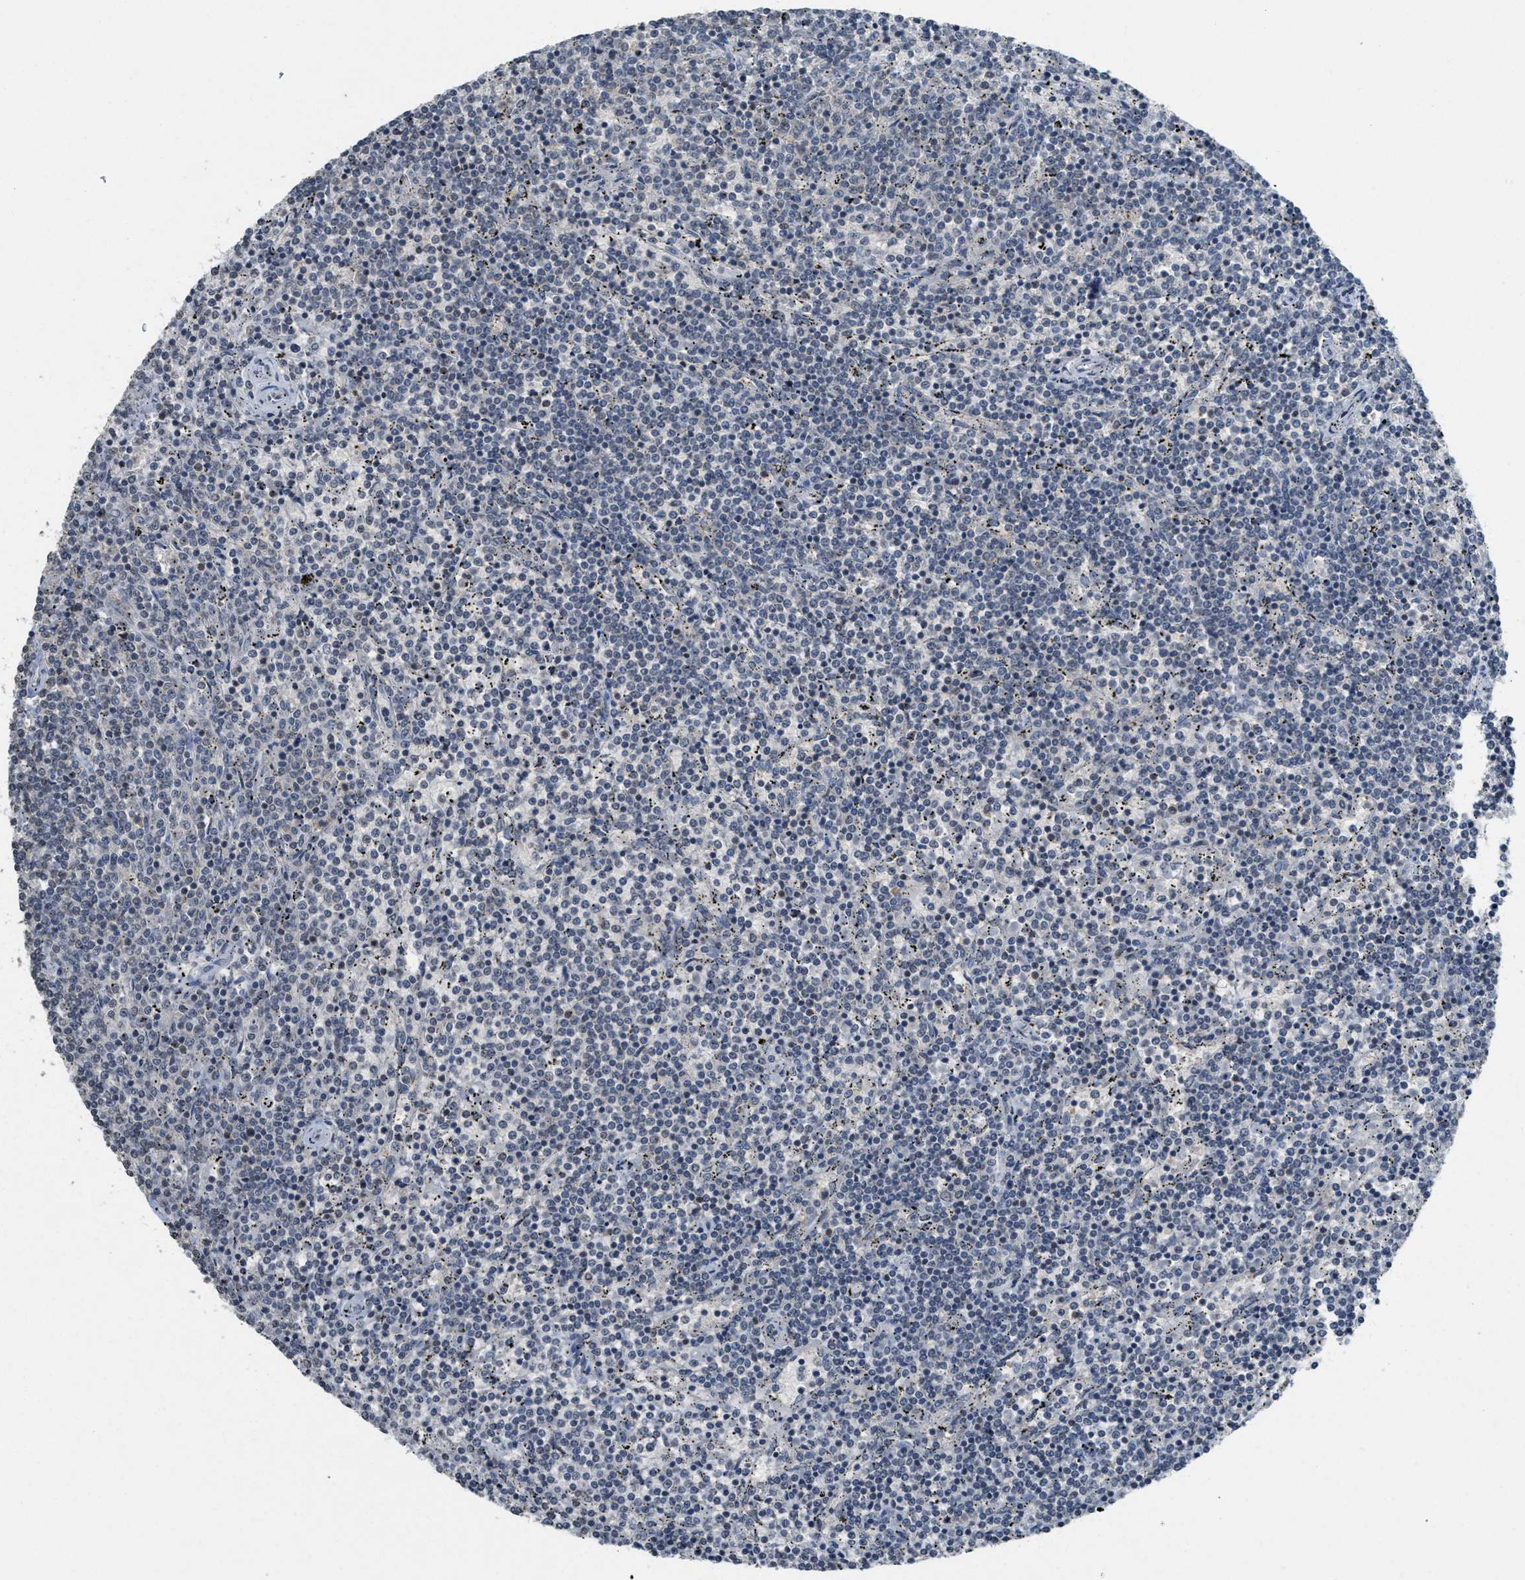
{"staining": {"intensity": "negative", "quantity": "none", "location": "none"}, "tissue": "lymphoma", "cell_type": "Tumor cells", "image_type": "cancer", "snomed": [{"axis": "morphology", "description": "Malignant lymphoma, non-Hodgkin's type, Low grade"}, {"axis": "topography", "description": "Spleen"}], "caption": "A histopathology image of lymphoma stained for a protein shows no brown staining in tumor cells.", "gene": "DNAJB1", "patient": {"sex": "female", "age": 50}}